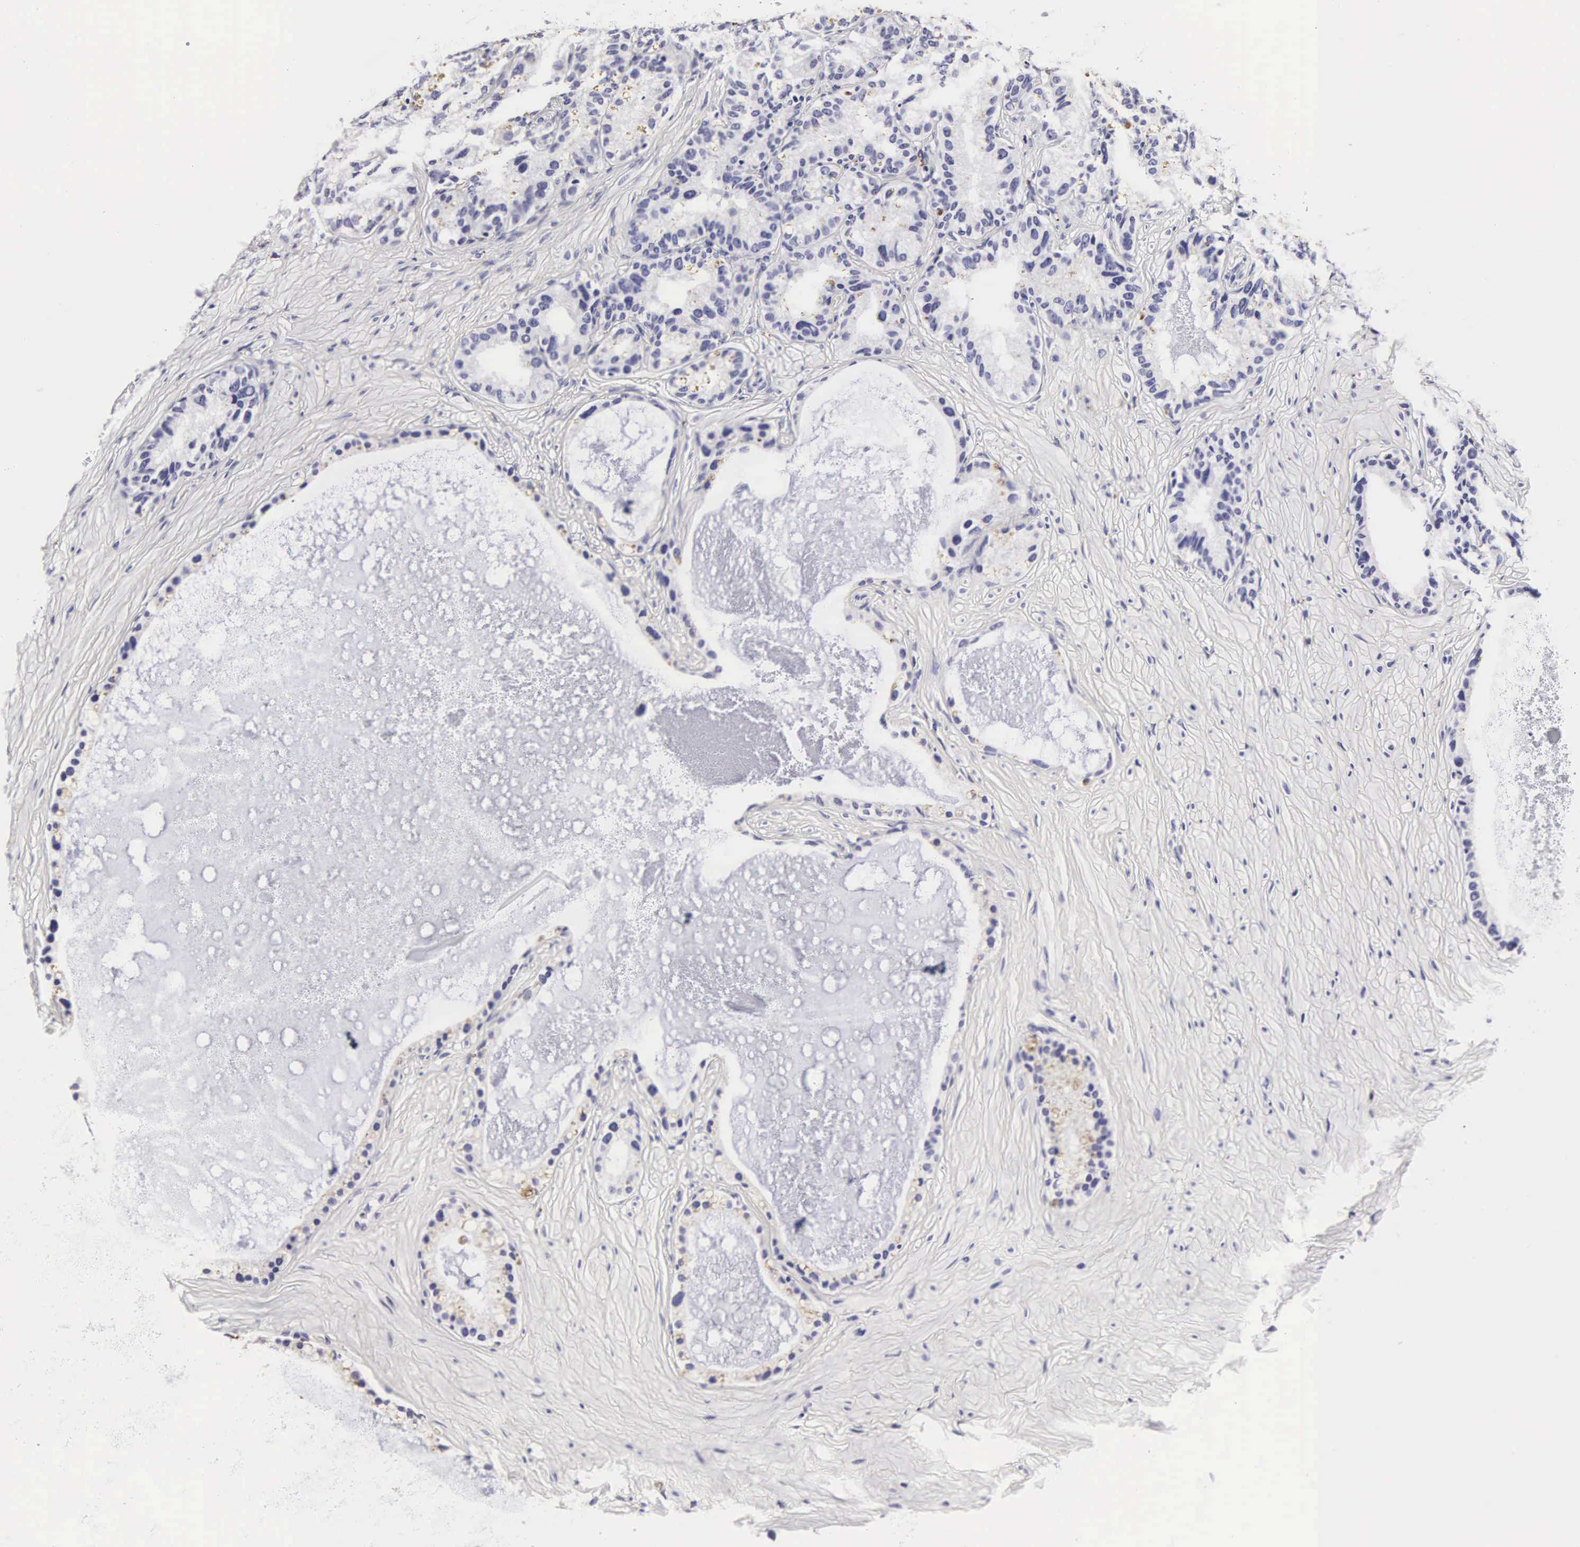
{"staining": {"intensity": "negative", "quantity": "none", "location": "none"}, "tissue": "seminal vesicle", "cell_type": "Glandular cells", "image_type": "normal", "snomed": [{"axis": "morphology", "description": "Normal tissue, NOS"}, {"axis": "topography", "description": "Seminal veicle"}], "caption": "Image shows no significant protein staining in glandular cells of benign seminal vesicle.", "gene": "RNASE6", "patient": {"sex": "male", "age": 63}}